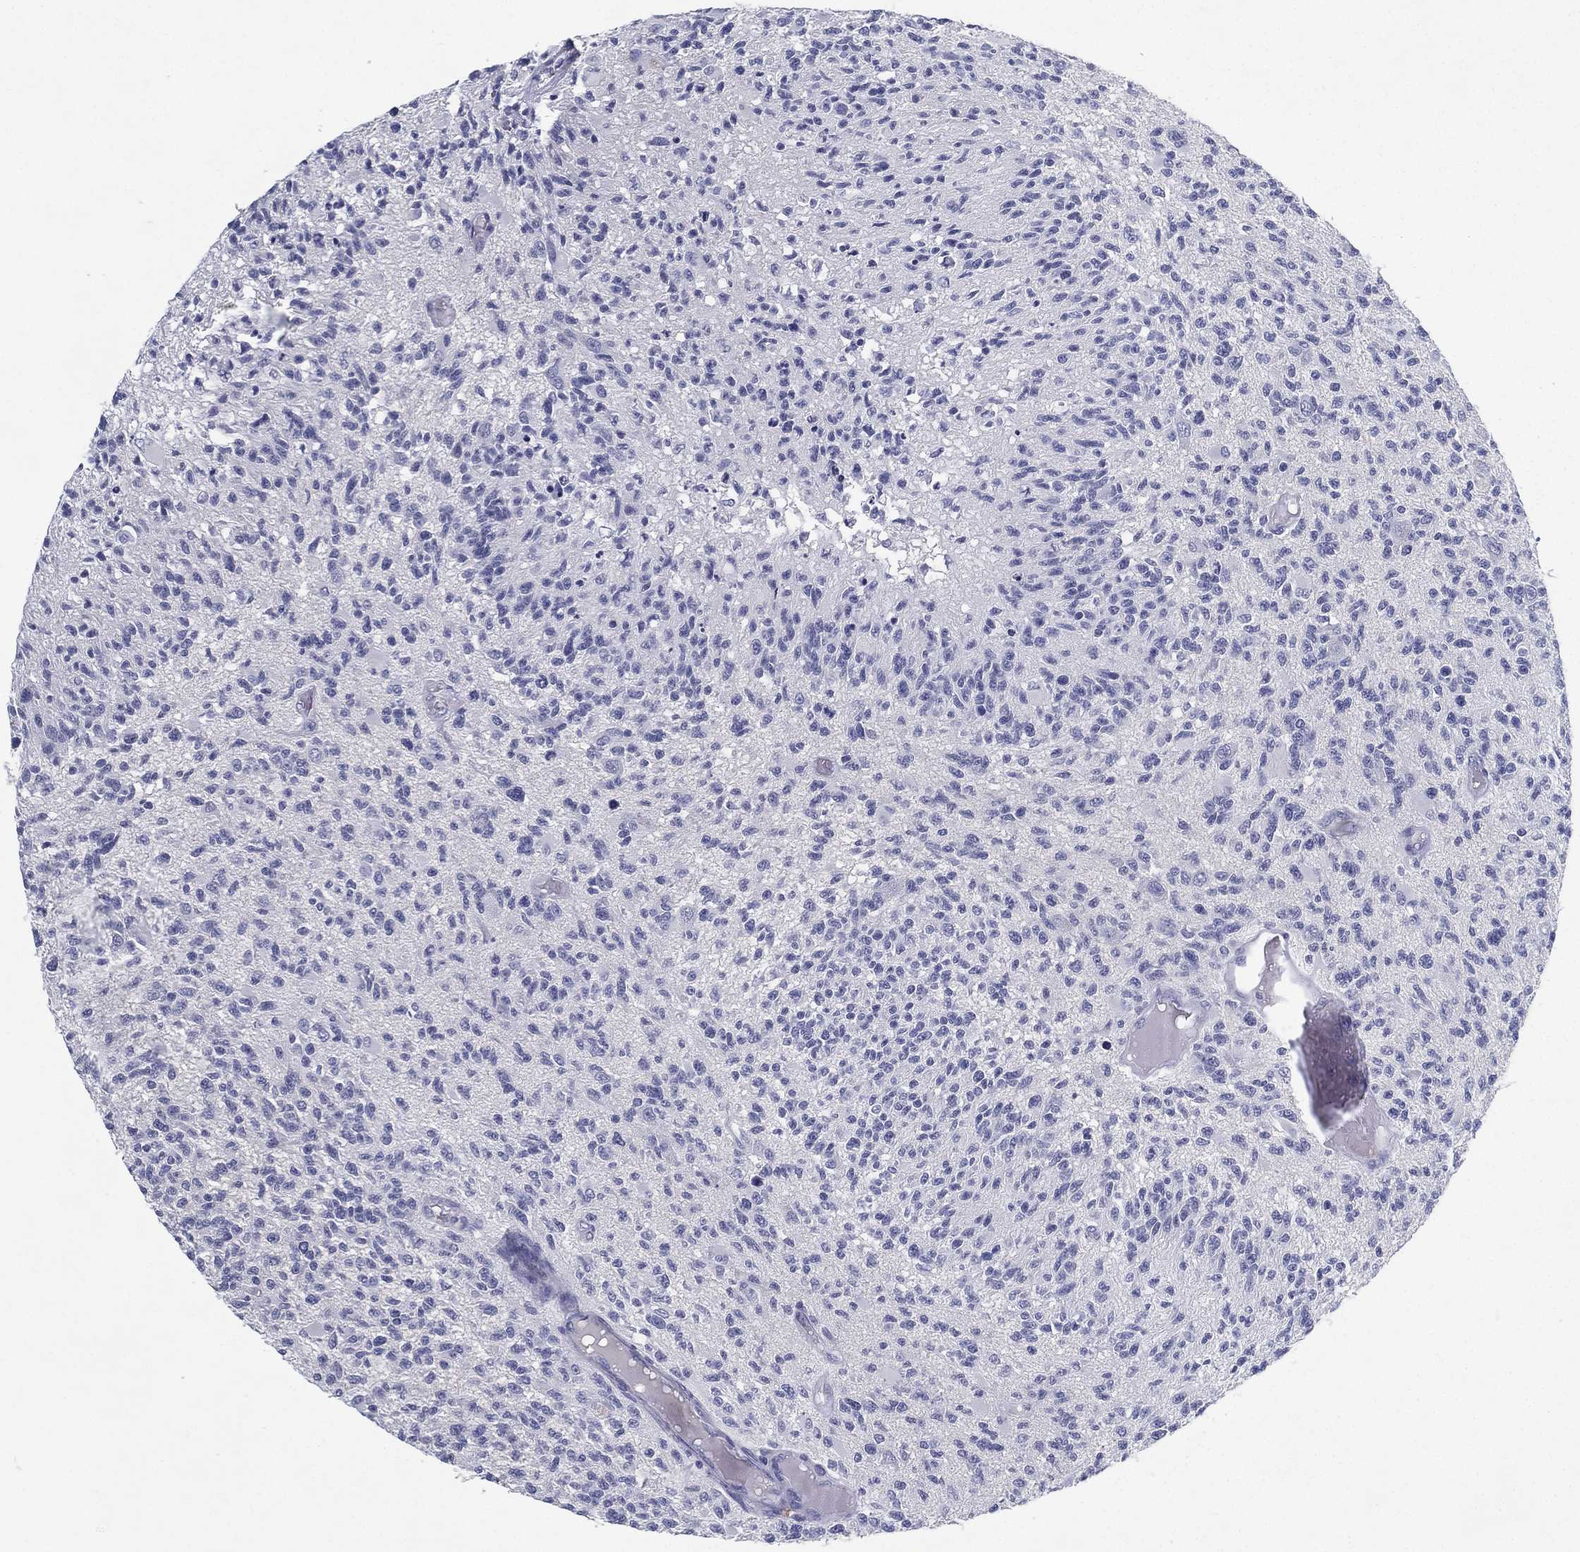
{"staining": {"intensity": "negative", "quantity": "none", "location": "none"}, "tissue": "glioma", "cell_type": "Tumor cells", "image_type": "cancer", "snomed": [{"axis": "morphology", "description": "Glioma, malignant, High grade"}, {"axis": "topography", "description": "Brain"}], "caption": "Tumor cells are negative for brown protein staining in malignant glioma (high-grade).", "gene": "RGS13", "patient": {"sex": "female", "age": 63}}